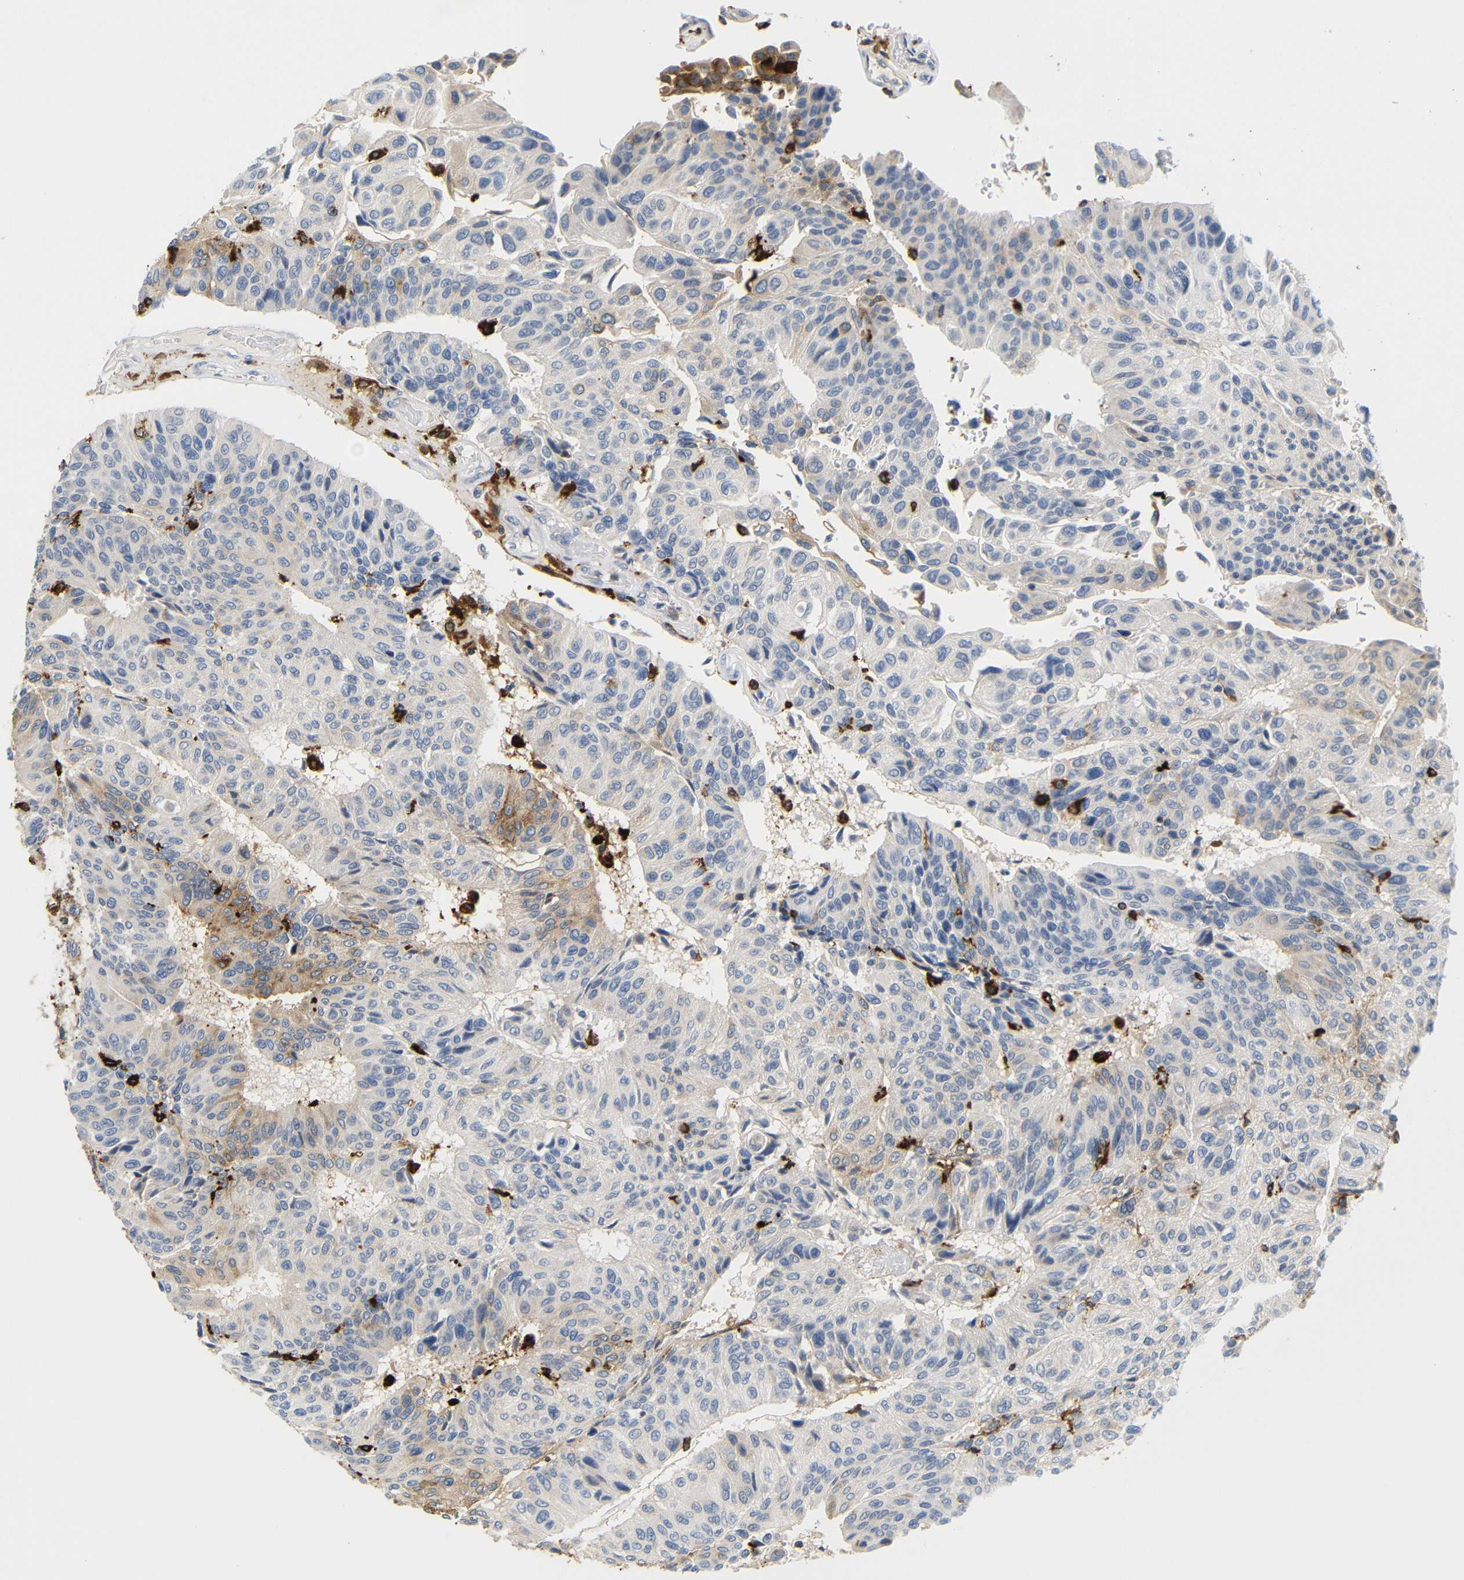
{"staining": {"intensity": "weak", "quantity": "25%-75%", "location": "cytoplasmic/membranous"}, "tissue": "urothelial cancer", "cell_type": "Tumor cells", "image_type": "cancer", "snomed": [{"axis": "morphology", "description": "Urothelial carcinoma, High grade"}, {"axis": "topography", "description": "Urinary bladder"}], "caption": "This is a histology image of immunohistochemistry staining of urothelial cancer, which shows weak positivity in the cytoplasmic/membranous of tumor cells.", "gene": "HLA-DQB1", "patient": {"sex": "male", "age": 66}}